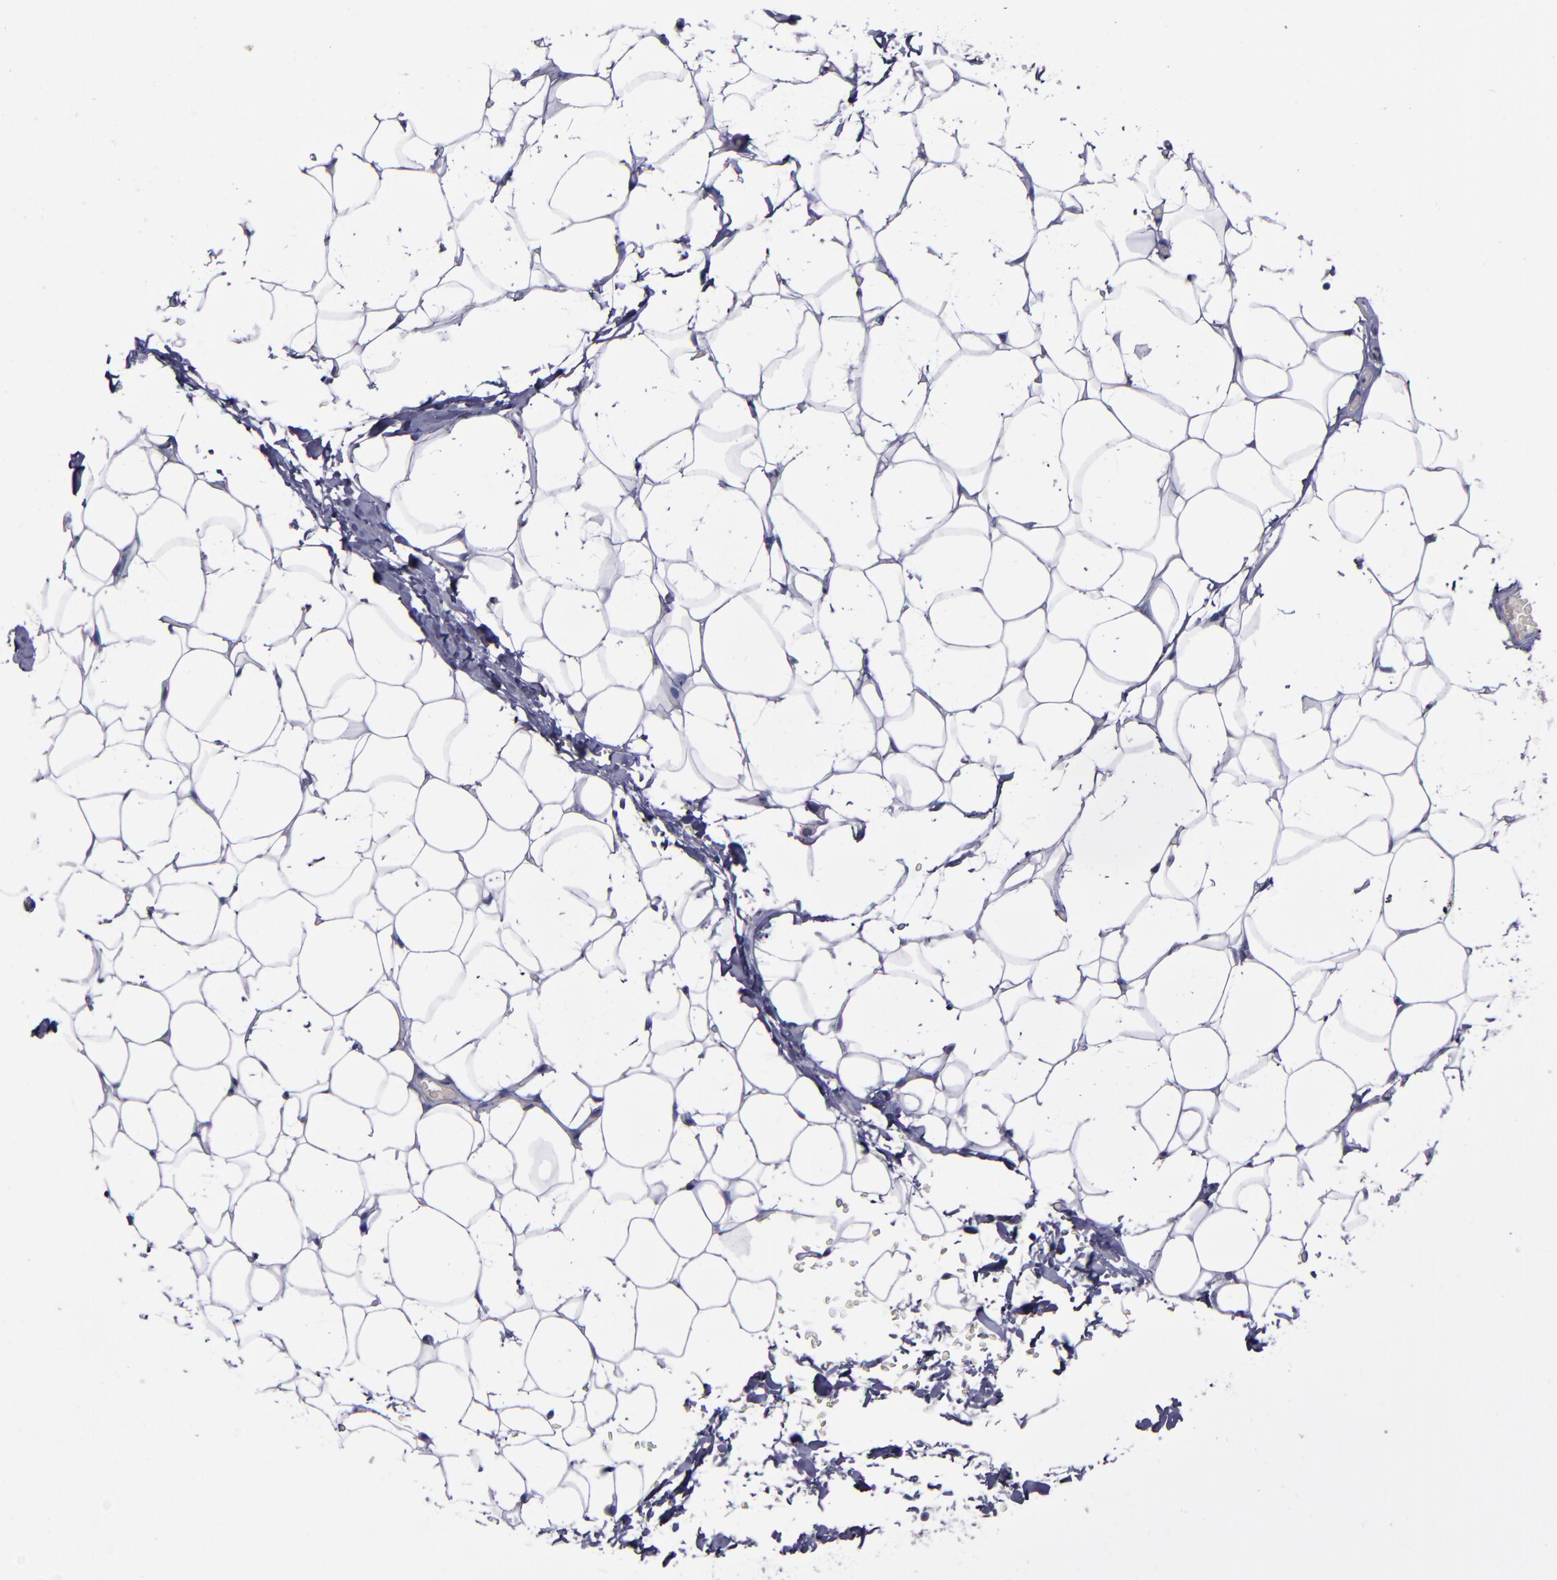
{"staining": {"intensity": "negative", "quantity": "none", "location": "none"}, "tissue": "adipose tissue", "cell_type": "Adipocytes", "image_type": "normal", "snomed": [{"axis": "morphology", "description": "Normal tissue, NOS"}, {"axis": "topography", "description": "Soft tissue"}], "caption": "Immunohistochemical staining of benign adipose tissue displays no significant positivity in adipocytes.", "gene": "MFGE8", "patient": {"sex": "male", "age": 26}}